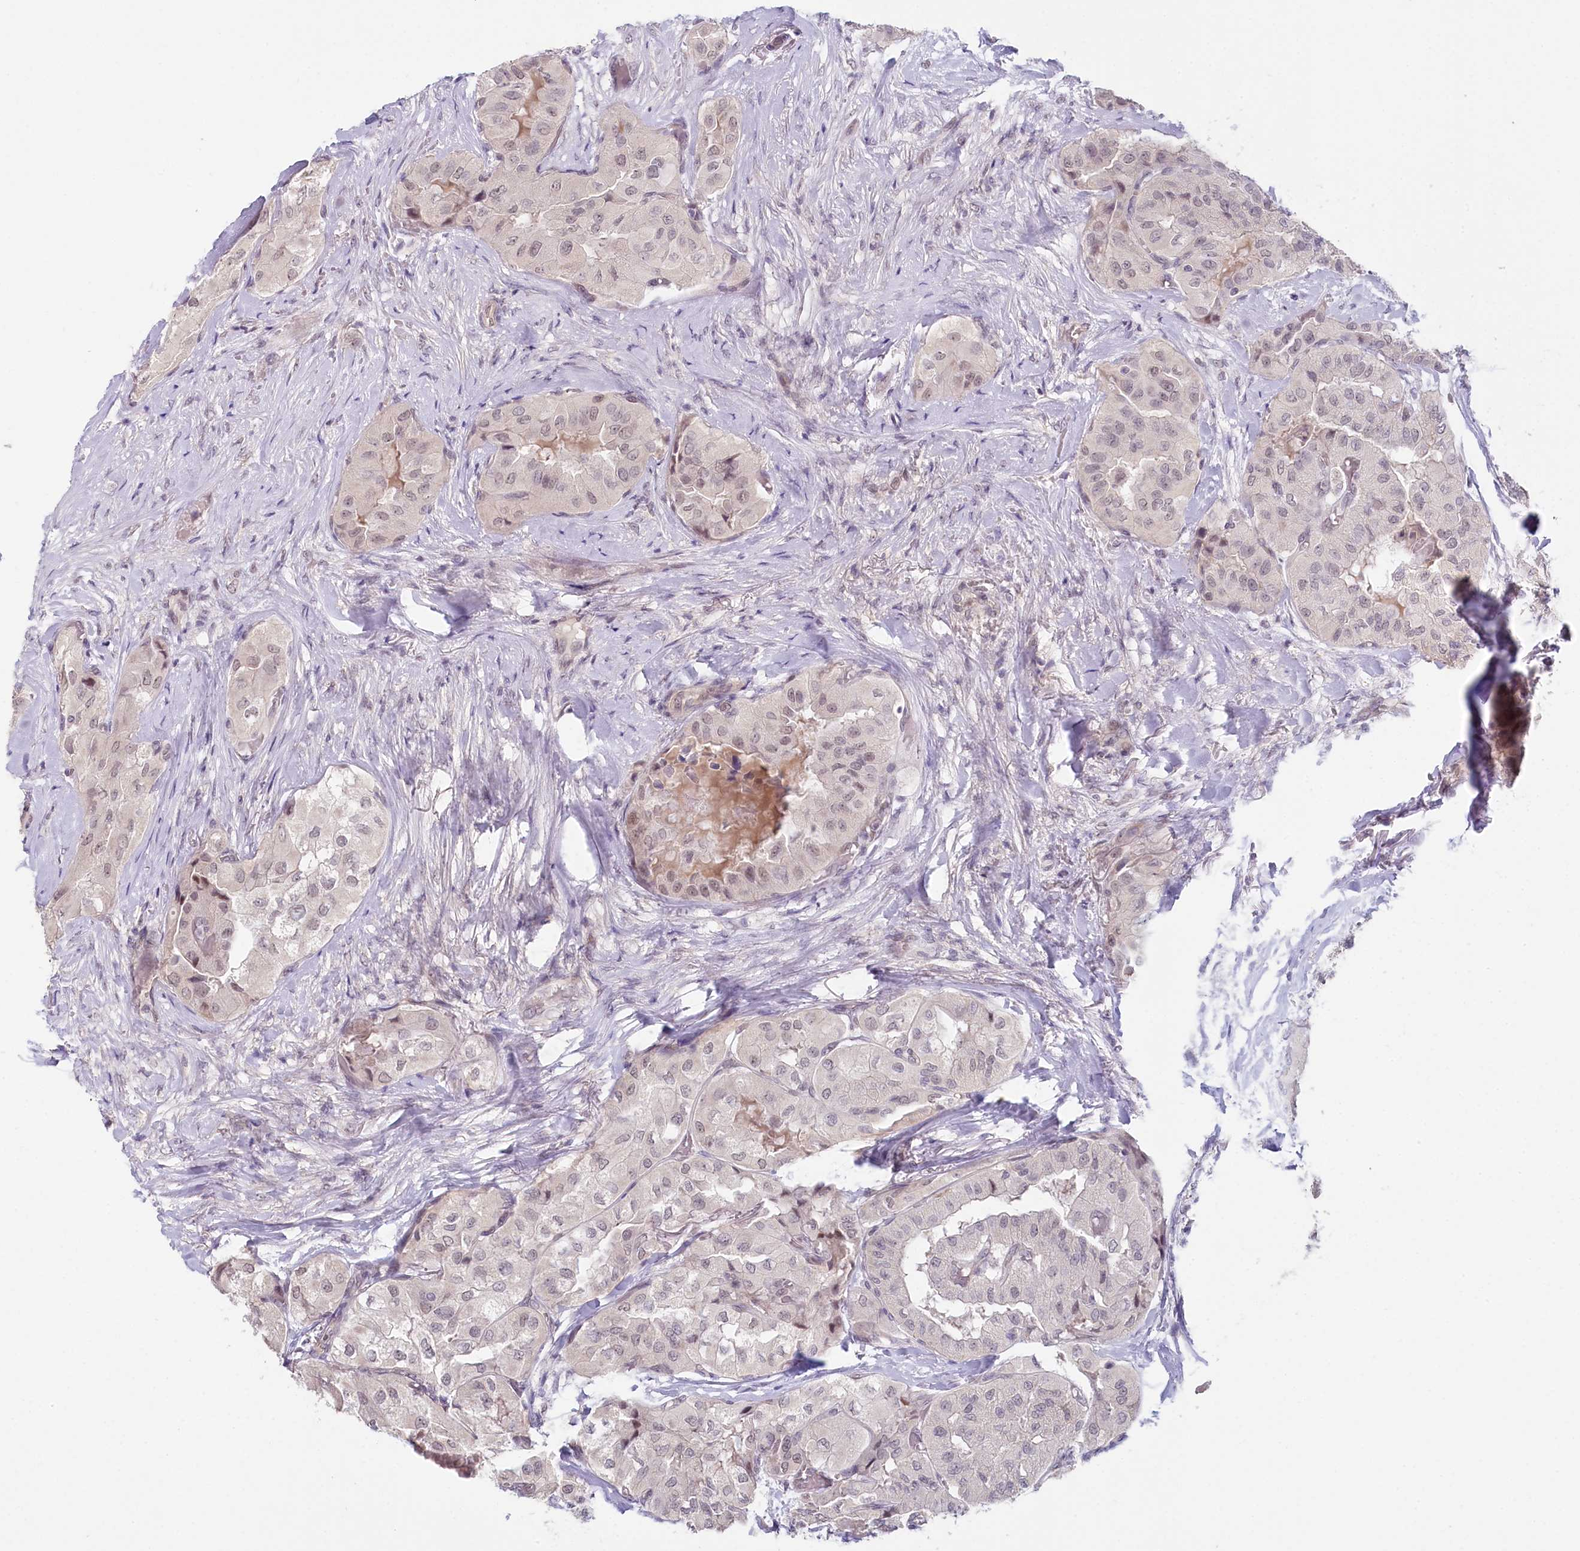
{"staining": {"intensity": "weak", "quantity": "<25%", "location": "nuclear"}, "tissue": "thyroid cancer", "cell_type": "Tumor cells", "image_type": "cancer", "snomed": [{"axis": "morphology", "description": "Papillary adenocarcinoma, NOS"}, {"axis": "topography", "description": "Thyroid gland"}], "caption": "Immunohistochemistry photomicrograph of neoplastic tissue: papillary adenocarcinoma (thyroid) stained with DAB (3,3'-diaminobenzidine) demonstrates no significant protein staining in tumor cells.", "gene": "AMTN", "patient": {"sex": "female", "age": 59}}